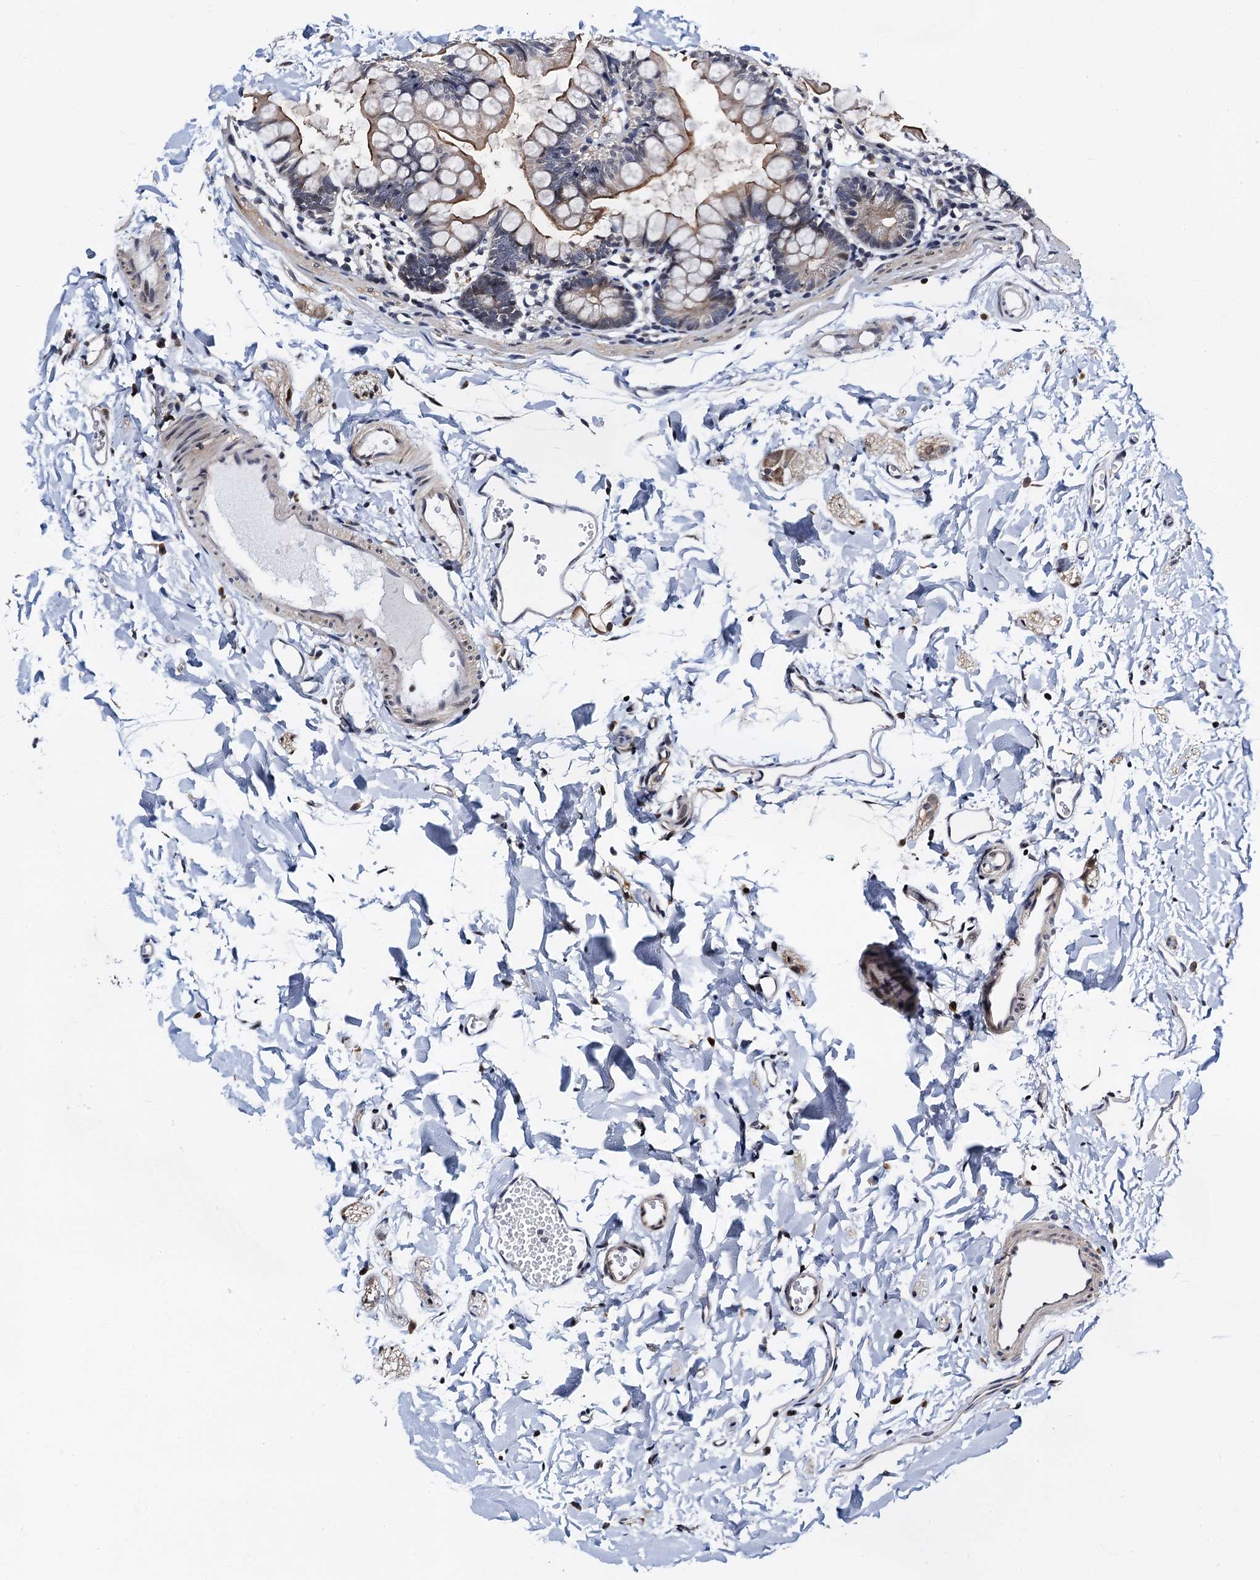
{"staining": {"intensity": "moderate", "quantity": "<25%", "location": "cytoplasmic/membranous"}, "tissue": "small intestine", "cell_type": "Glandular cells", "image_type": "normal", "snomed": [{"axis": "morphology", "description": "Normal tissue, NOS"}, {"axis": "topography", "description": "Small intestine"}], "caption": "Protein staining of unremarkable small intestine reveals moderate cytoplasmic/membranous expression in about <25% of glandular cells.", "gene": "FAM222A", "patient": {"sex": "male", "age": 7}}